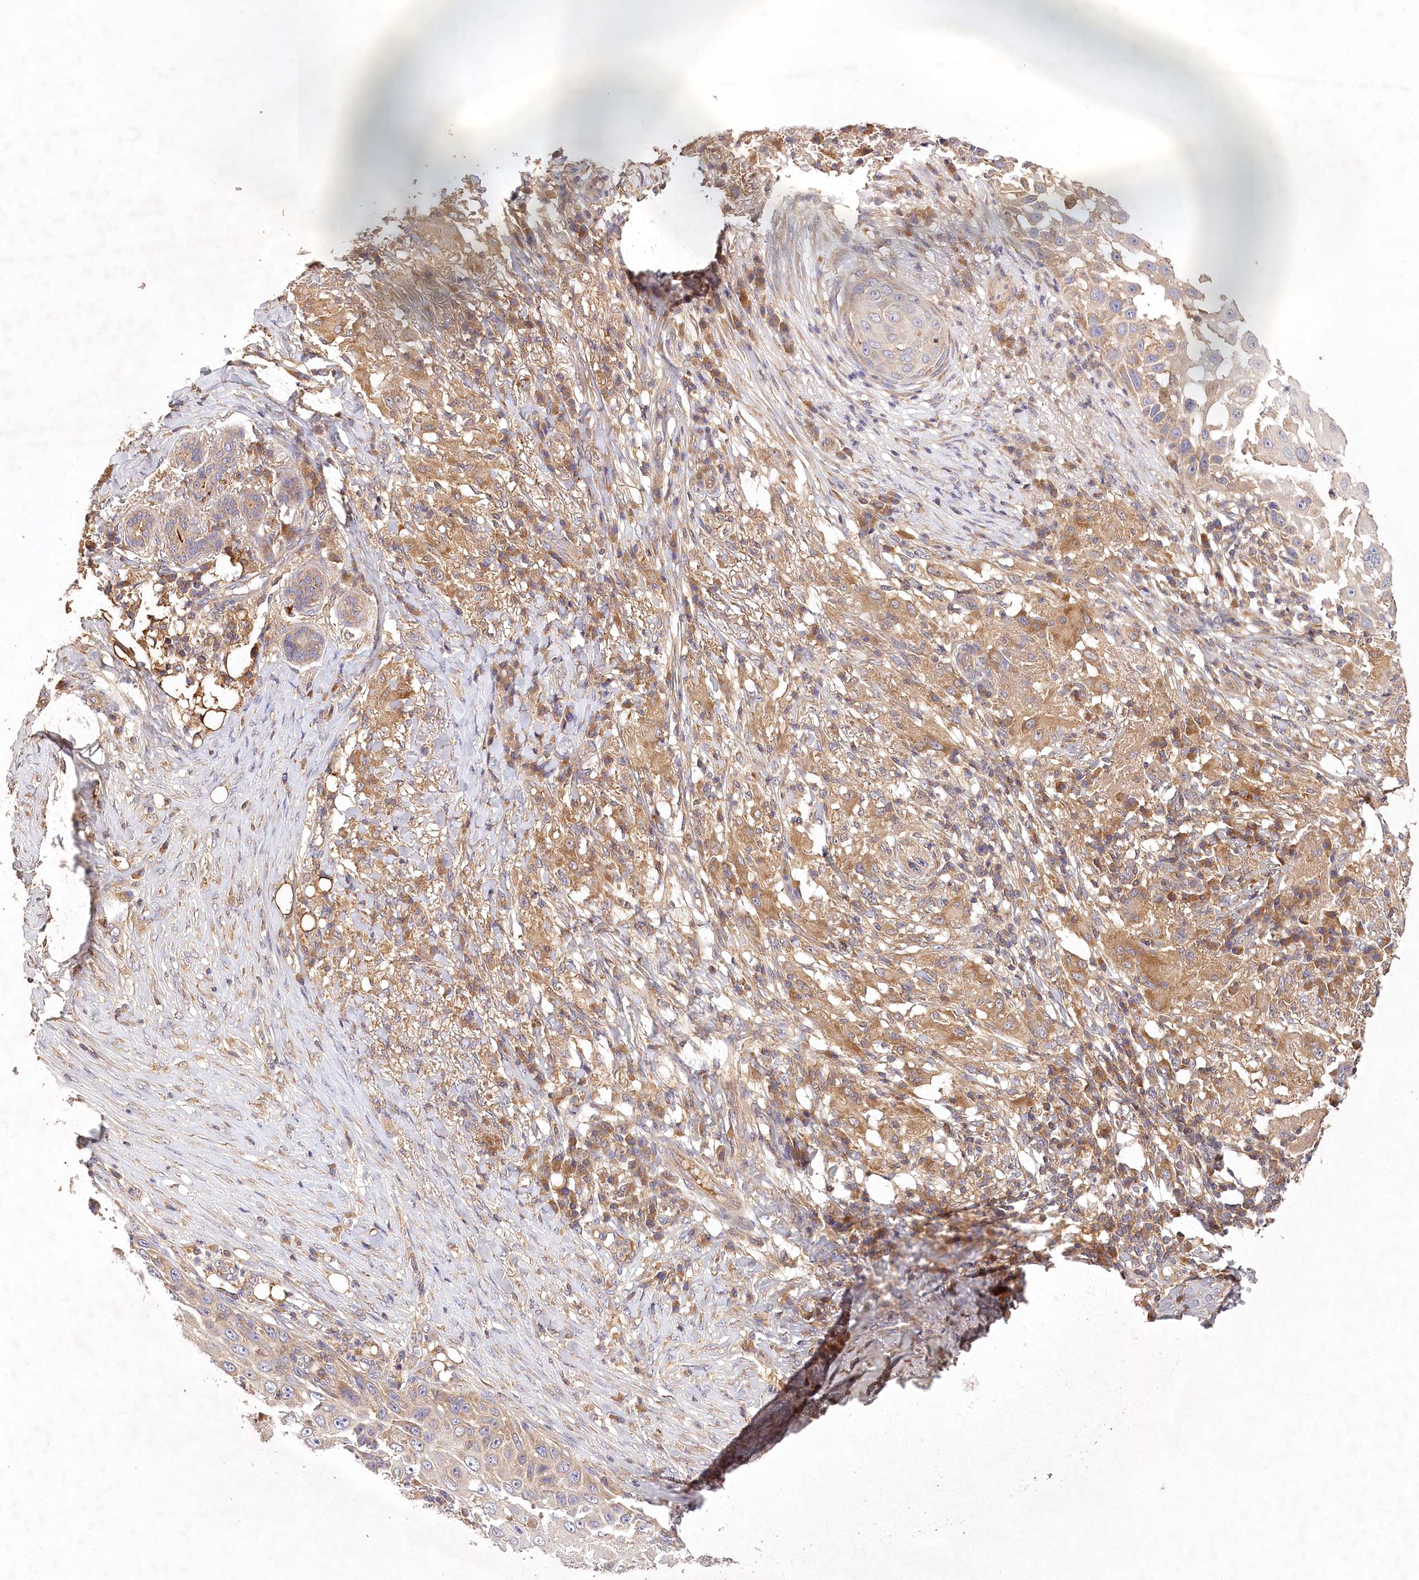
{"staining": {"intensity": "weak", "quantity": ">75%", "location": "cytoplasmic/membranous"}, "tissue": "skin cancer", "cell_type": "Tumor cells", "image_type": "cancer", "snomed": [{"axis": "morphology", "description": "Squamous cell carcinoma, NOS"}, {"axis": "topography", "description": "Skin"}], "caption": "Protein expression analysis of skin squamous cell carcinoma shows weak cytoplasmic/membranous staining in about >75% of tumor cells.", "gene": "LSS", "patient": {"sex": "female", "age": 44}}